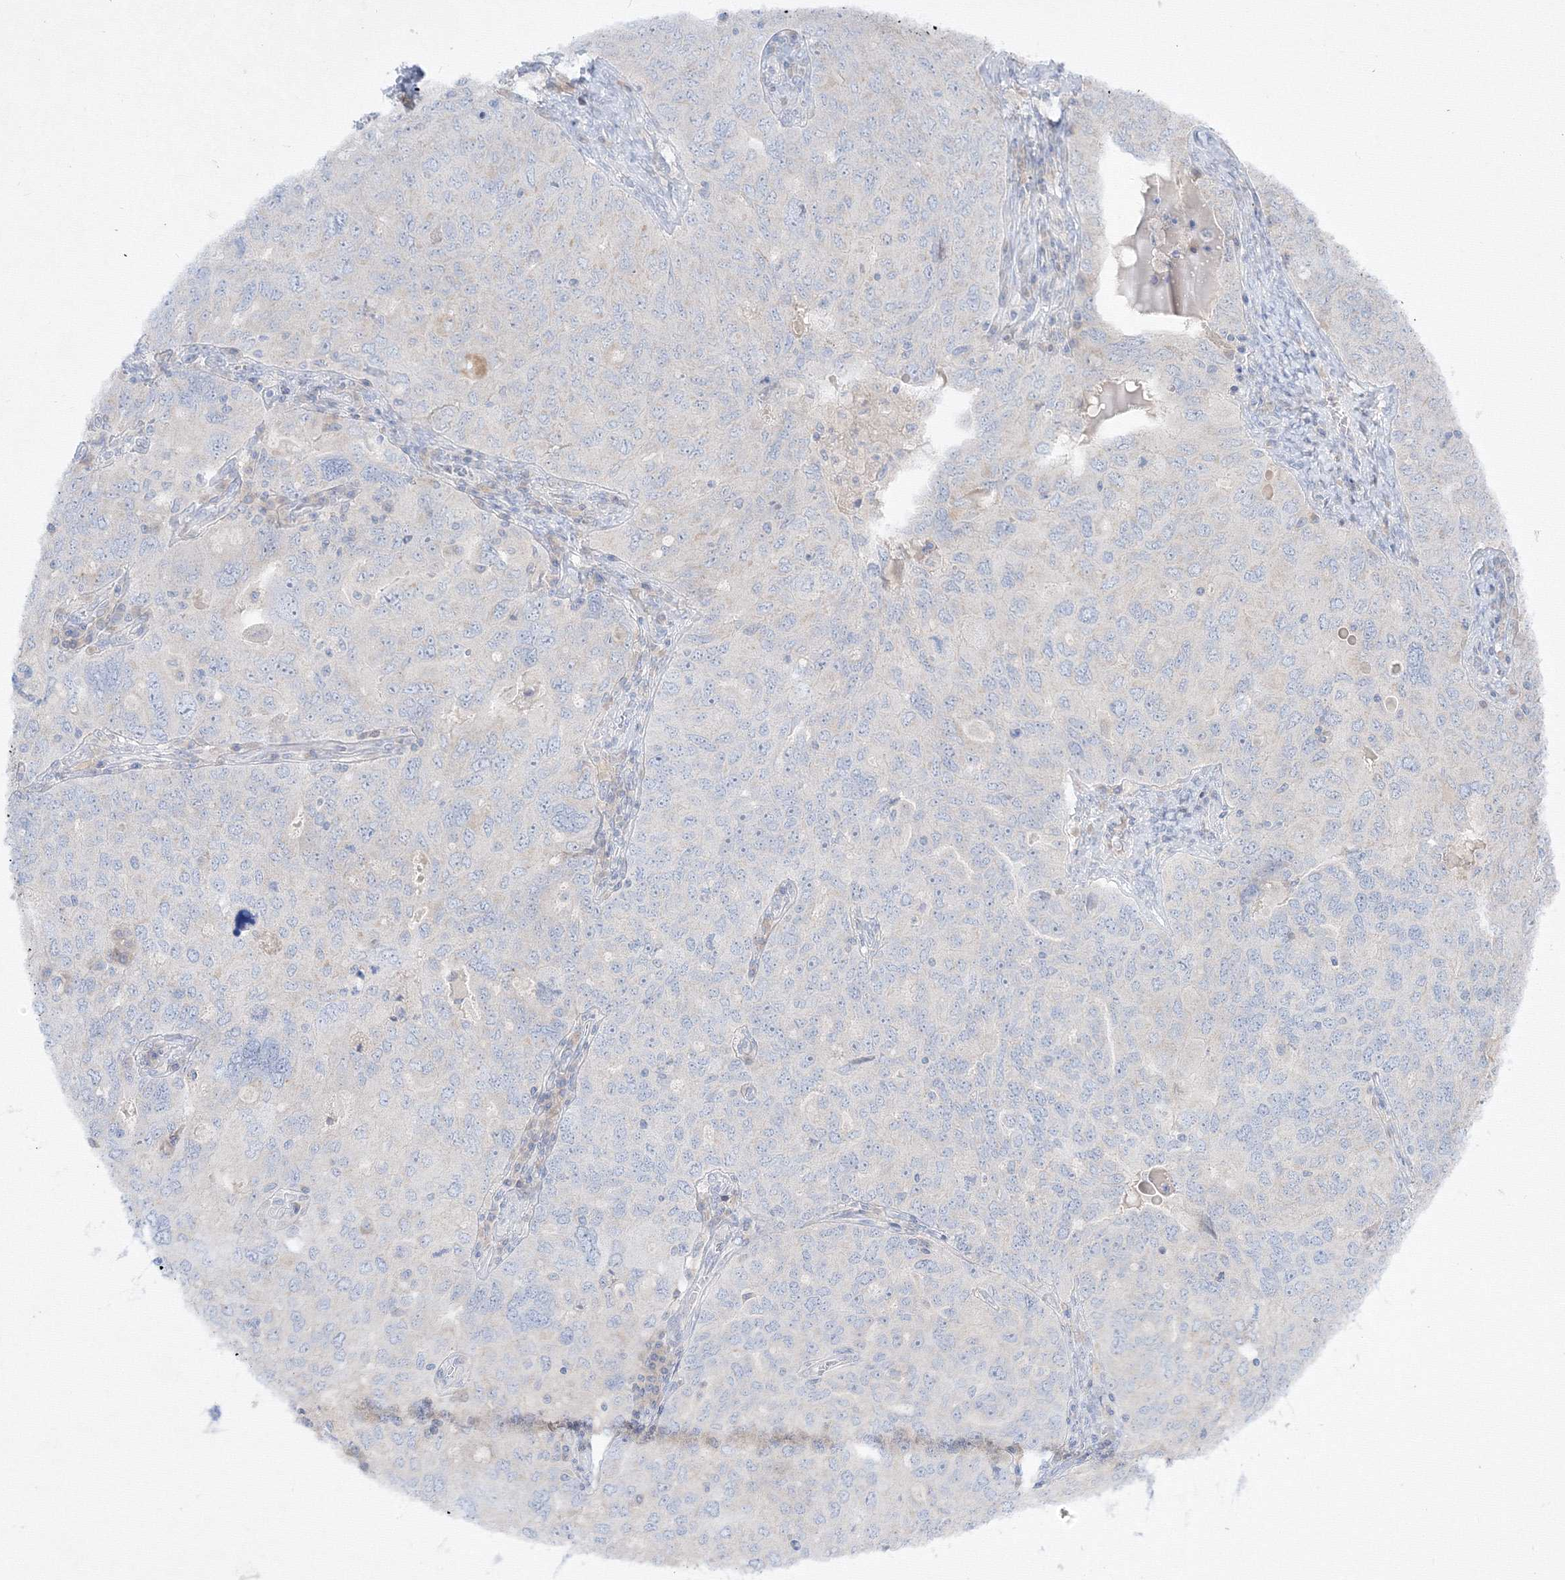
{"staining": {"intensity": "negative", "quantity": "none", "location": "none"}, "tissue": "ovarian cancer", "cell_type": "Tumor cells", "image_type": "cancer", "snomed": [{"axis": "morphology", "description": "Carcinoma, endometroid"}, {"axis": "topography", "description": "Ovary"}], "caption": "Immunohistochemical staining of human ovarian cancer displays no significant staining in tumor cells.", "gene": "FBXL8", "patient": {"sex": "female", "age": 62}}